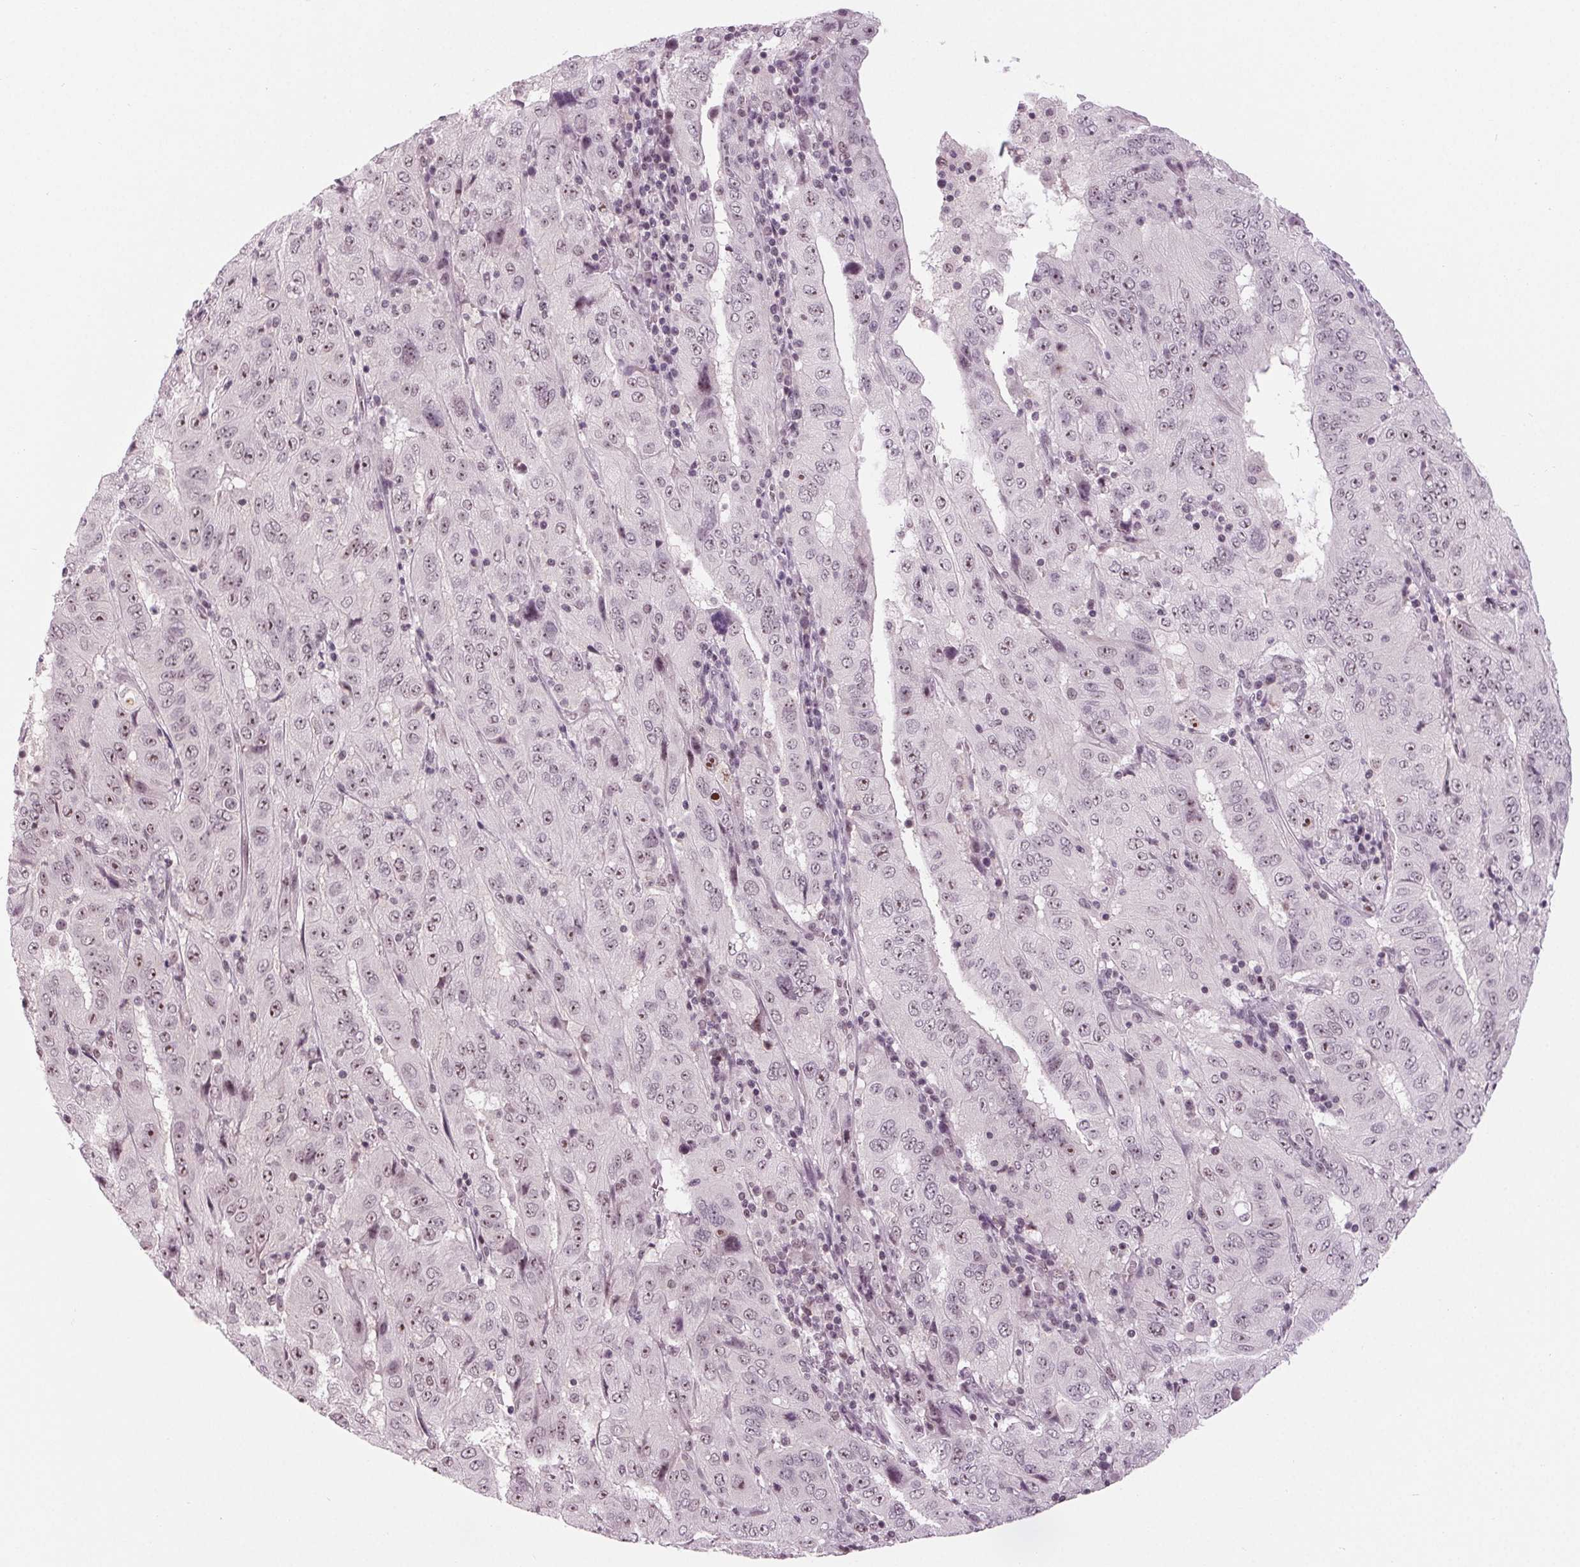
{"staining": {"intensity": "weak", "quantity": "25%-75%", "location": "nuclear"}, "tissue": "pancreatic cancer", "cell_type": "Tumor cells", "image_type": "cancer", "snomed": [{"axis": "morphology", "description": "Adenocarcinoma, NOS"}, {"axis": "topography", "description": "Pancreas"}], "caption": "Tumor cells exhibit weak nuclear positivity in approximately 25%-75% of cells in pancreatic cancer (adenocarcinoma).", "gene": "DDX41", "patient": {"sex": "male", "age": 63}}